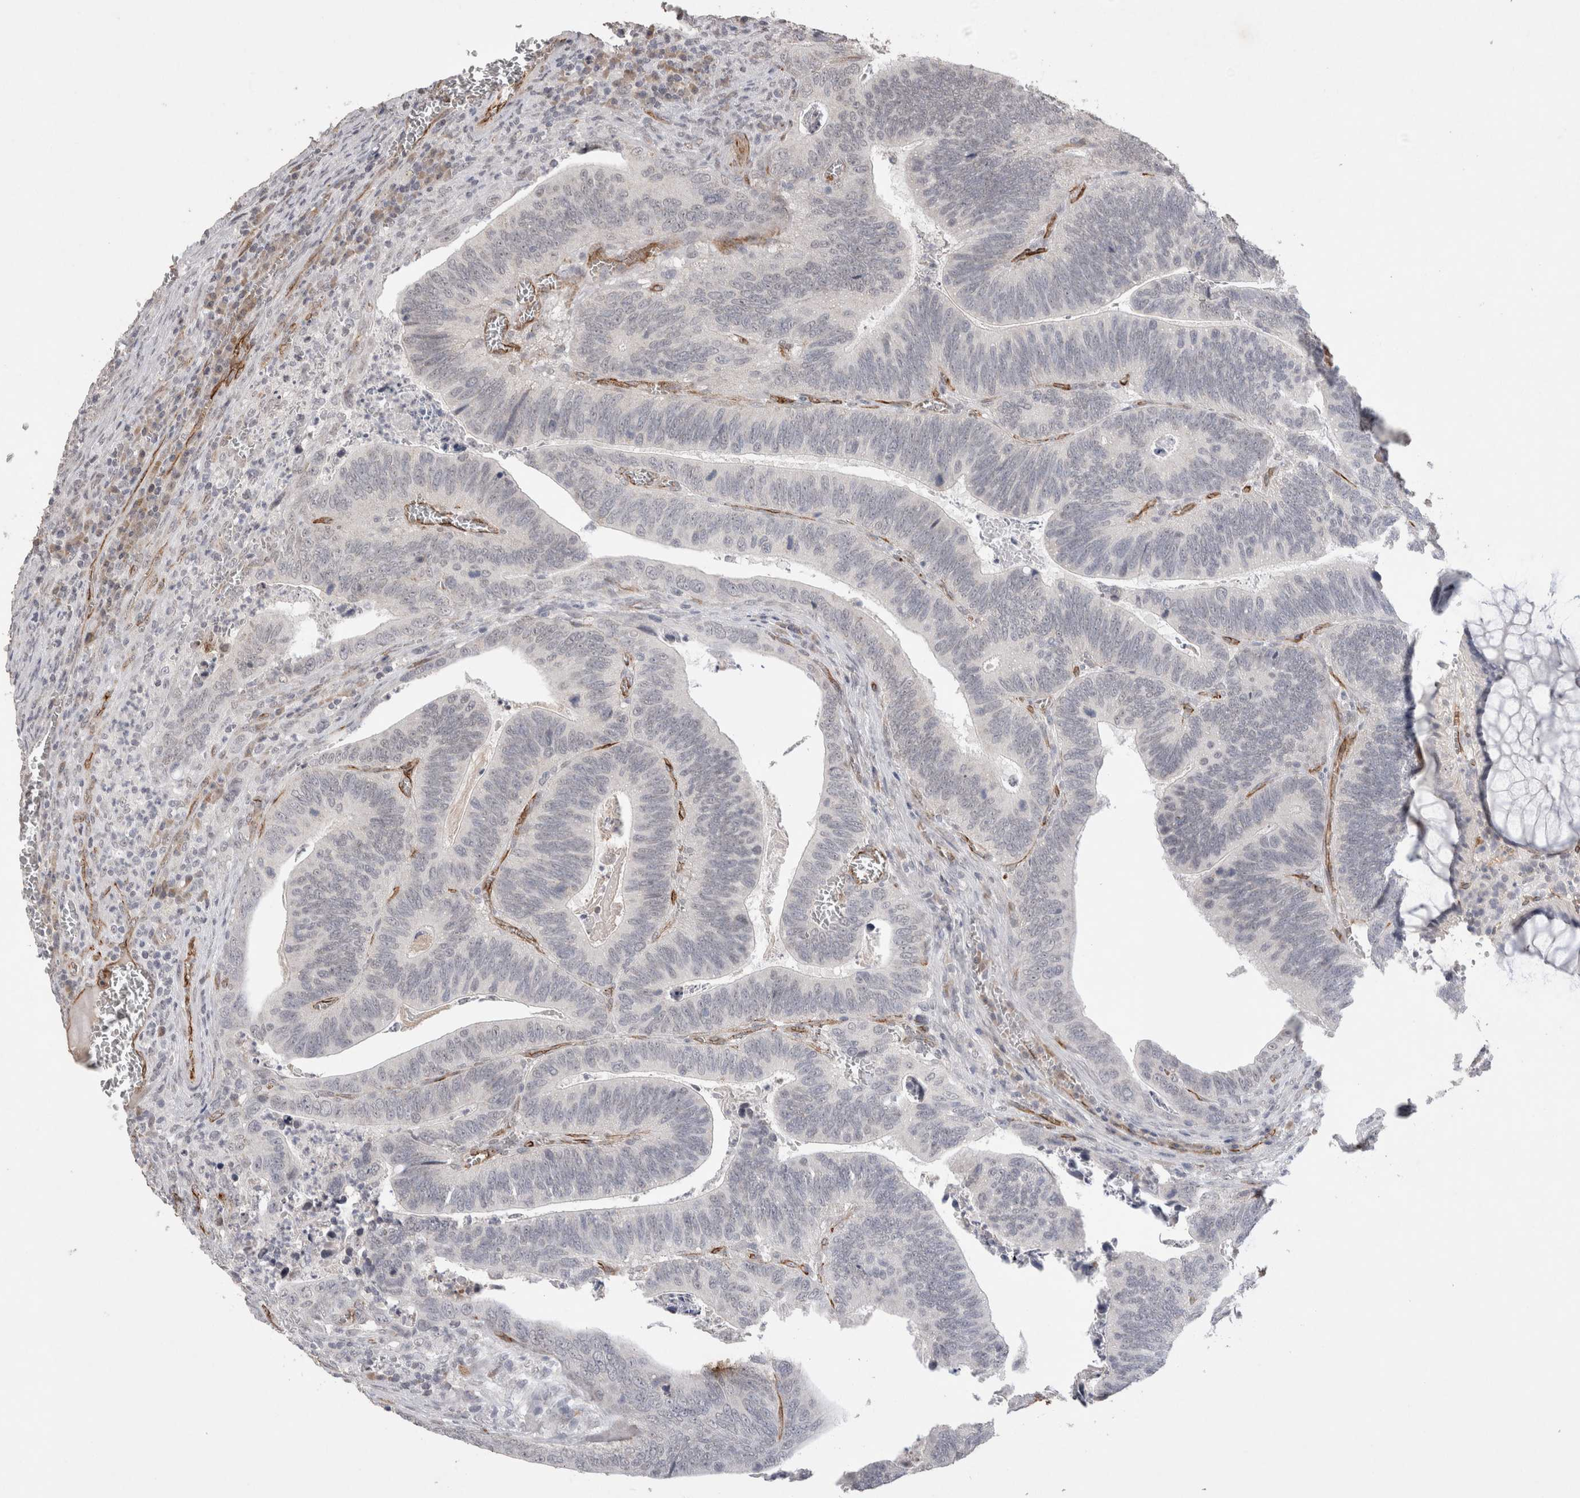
{"staining": {"intensity": "negative", "quantity": "none", "location": "none"}, "tissue": "colorectal cancer", "cell_type": "Tumor cells", "image_type": "cancer", "snomed": [{"axis": "morphology", "description": "Inflammation, NOS"}, {"axis": "morphology", "description": "Adenocarcinoma, NOS"}, {"axis": "topography", "description": "Colon"}], "caption": "Immunohistochemical staining of colorectal cancer (adenocarcinoma) reveals no significant expression in tumor cells.", "gene": "CDH13", "patient": {"sex": "male", "age": 72}}